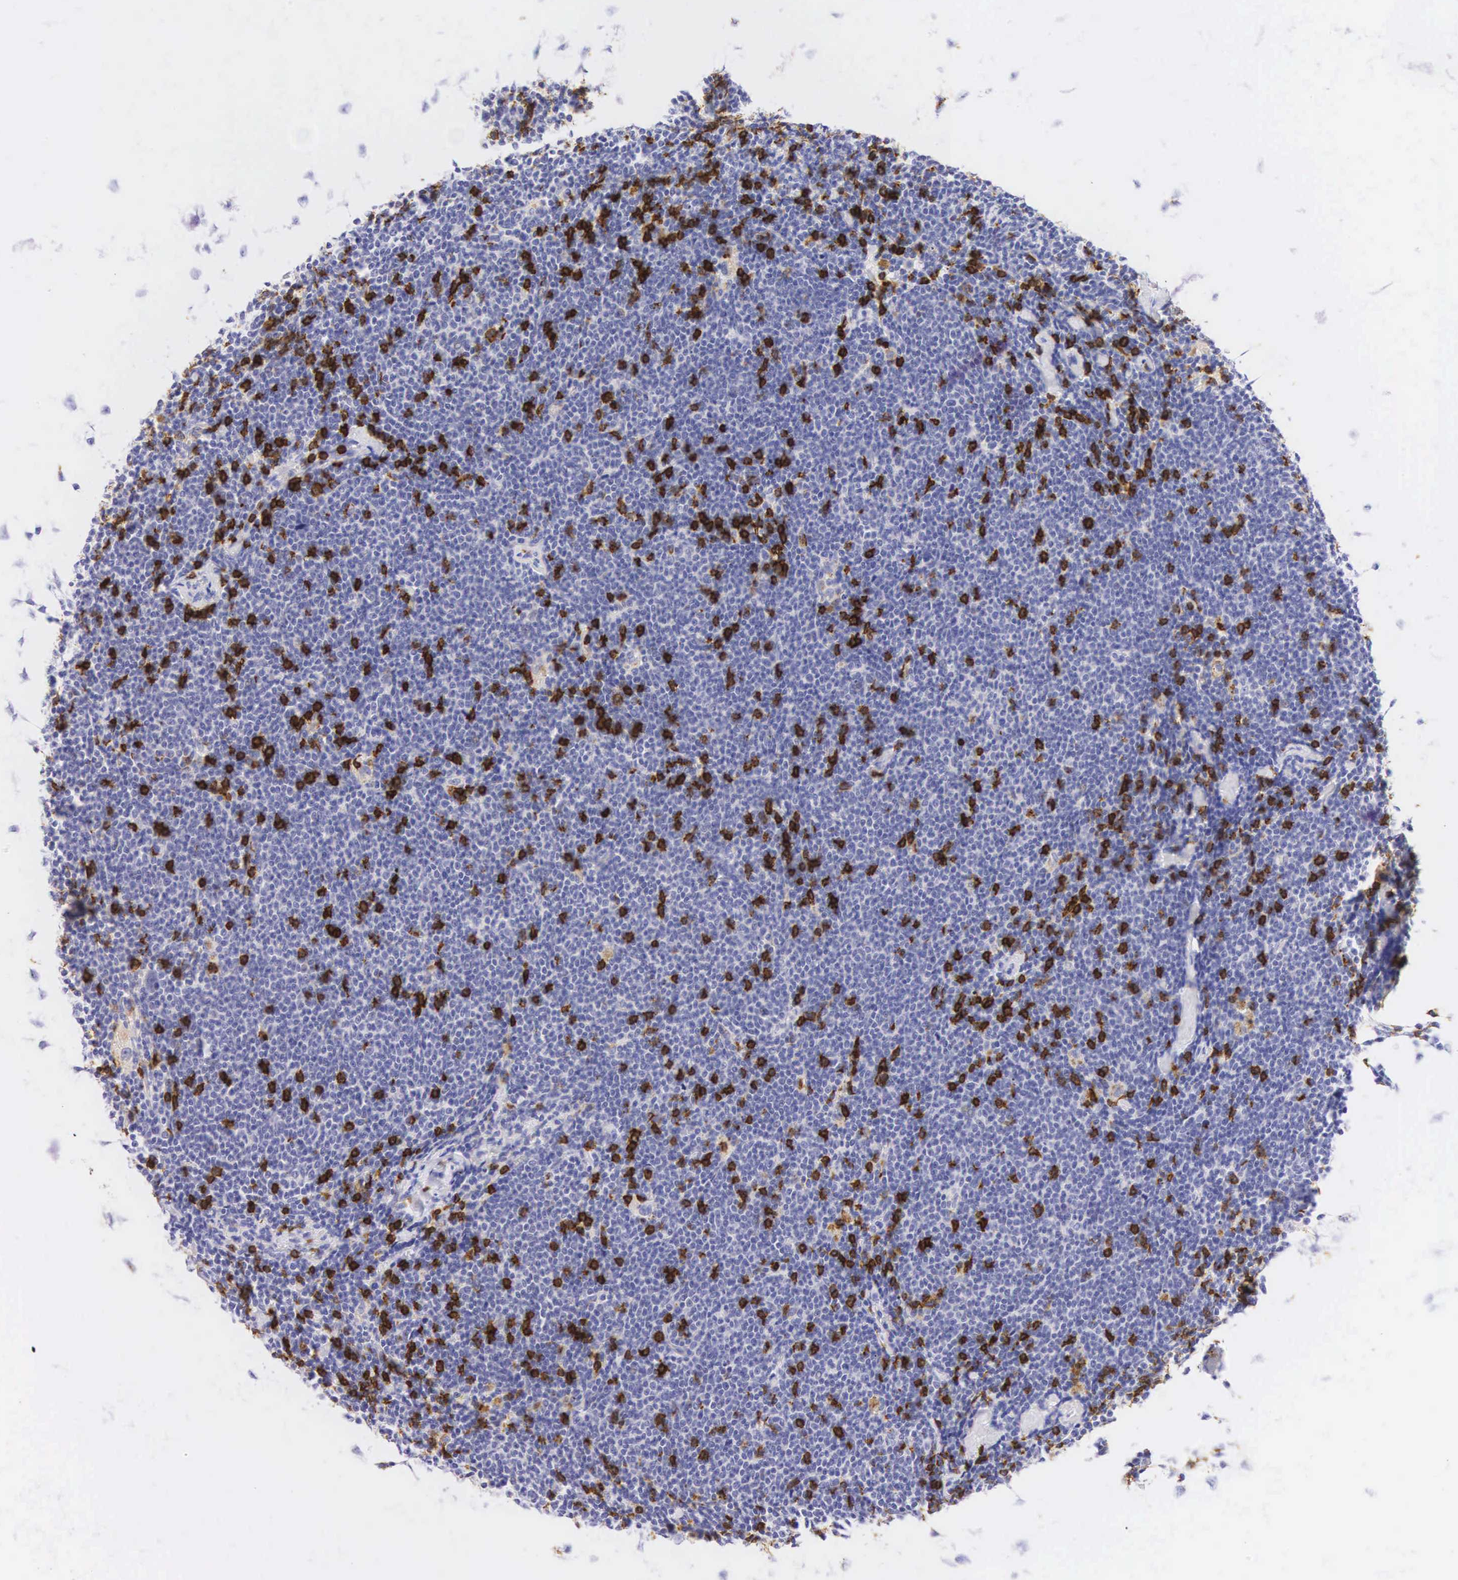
{"staining": {"intensity": "strong", "quantity": "25%-75%", "location": "cytoplasmic/membranous,nuclear"}, "tissue": "lymphoma", "cell_type": "Tumor cells", "image_type": "cancer", "snomed": [{"axis": "morphology", "description": "Malignant lymphoma, non-Hodgkin's type, Low grade"}, {"axis": "topography", "description": "Lymph node"}], "caption": "High-magnification brightfield microscopy of lymphoma stained with DAB (brown) and counterstained with hematoxylin (blue). tumor cells exhibit strong cytoplasmic/membranous and nuclear staining is present in about25%-75% of cells. (Brightfield microscopy of DAB IHC at high magnification).", "gene": "CD8A", "patient": {"sex": "male", "age": 65}}